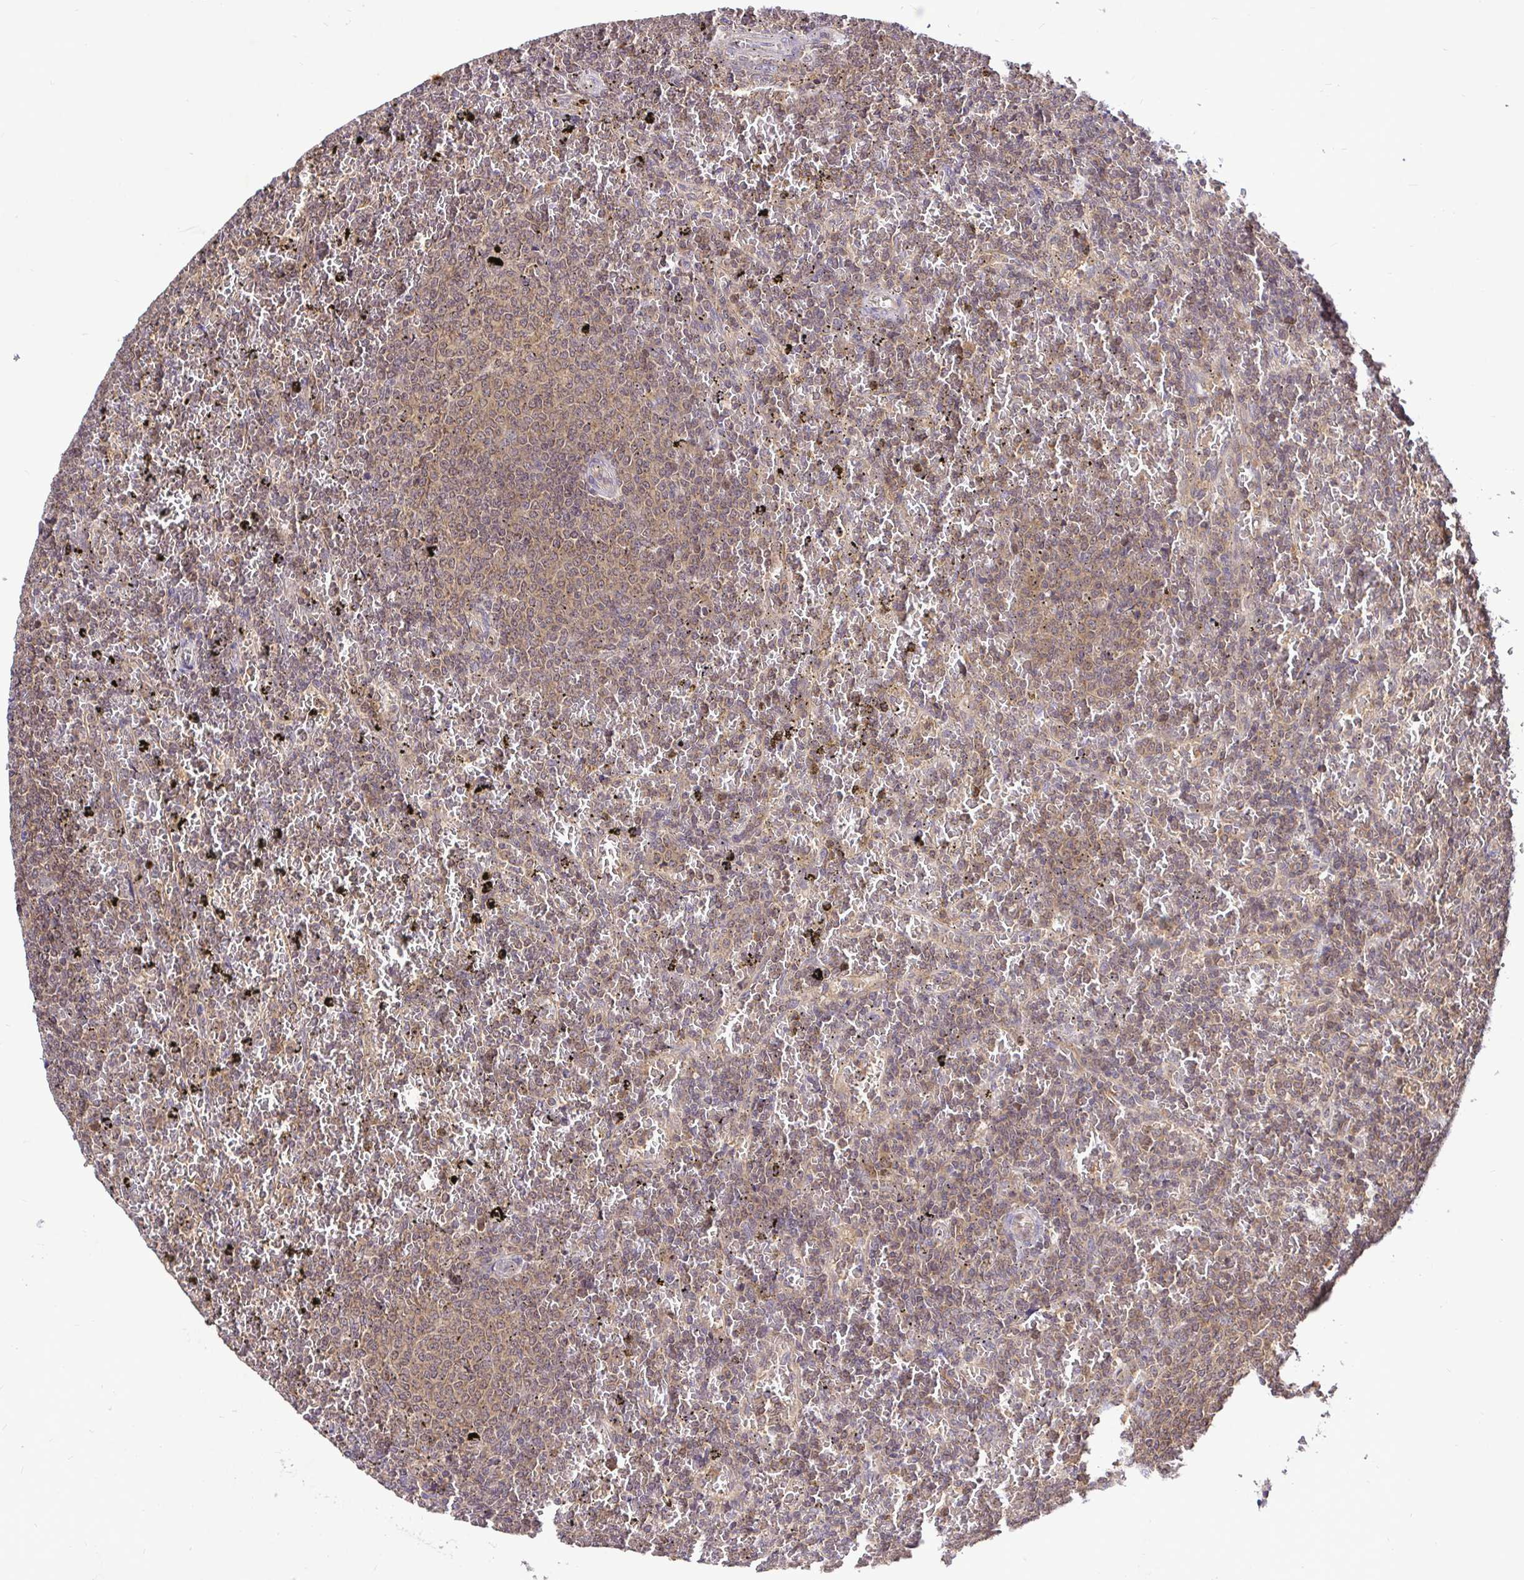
{"staining": {"intensity": "weak", "quantity": ">75%", "location": "cytoplasmic/membranous,nuclear"}, "tissue": "lymphoma", "cell_type": "Tumor cells", "image_type": "cancer", "snomed": [{"axis": "morphology", "description": "Malignant lymphoma, non-Hodgkin's type, Low grade"}, {"axis": "topography", "description": "Spleen"}], "caption": "An immunohistochemistry (IHC) micrograph of neoplastic tissue is shown. Protein staining in brown shows weak cytoplasmic/membranous and nuclear positivity in malignant lymphoma, non-Hodgkin's type (low-grade) within tumor cells.", "gene": "UBE2M", "patient": {"sex": "female", "age": 77}}